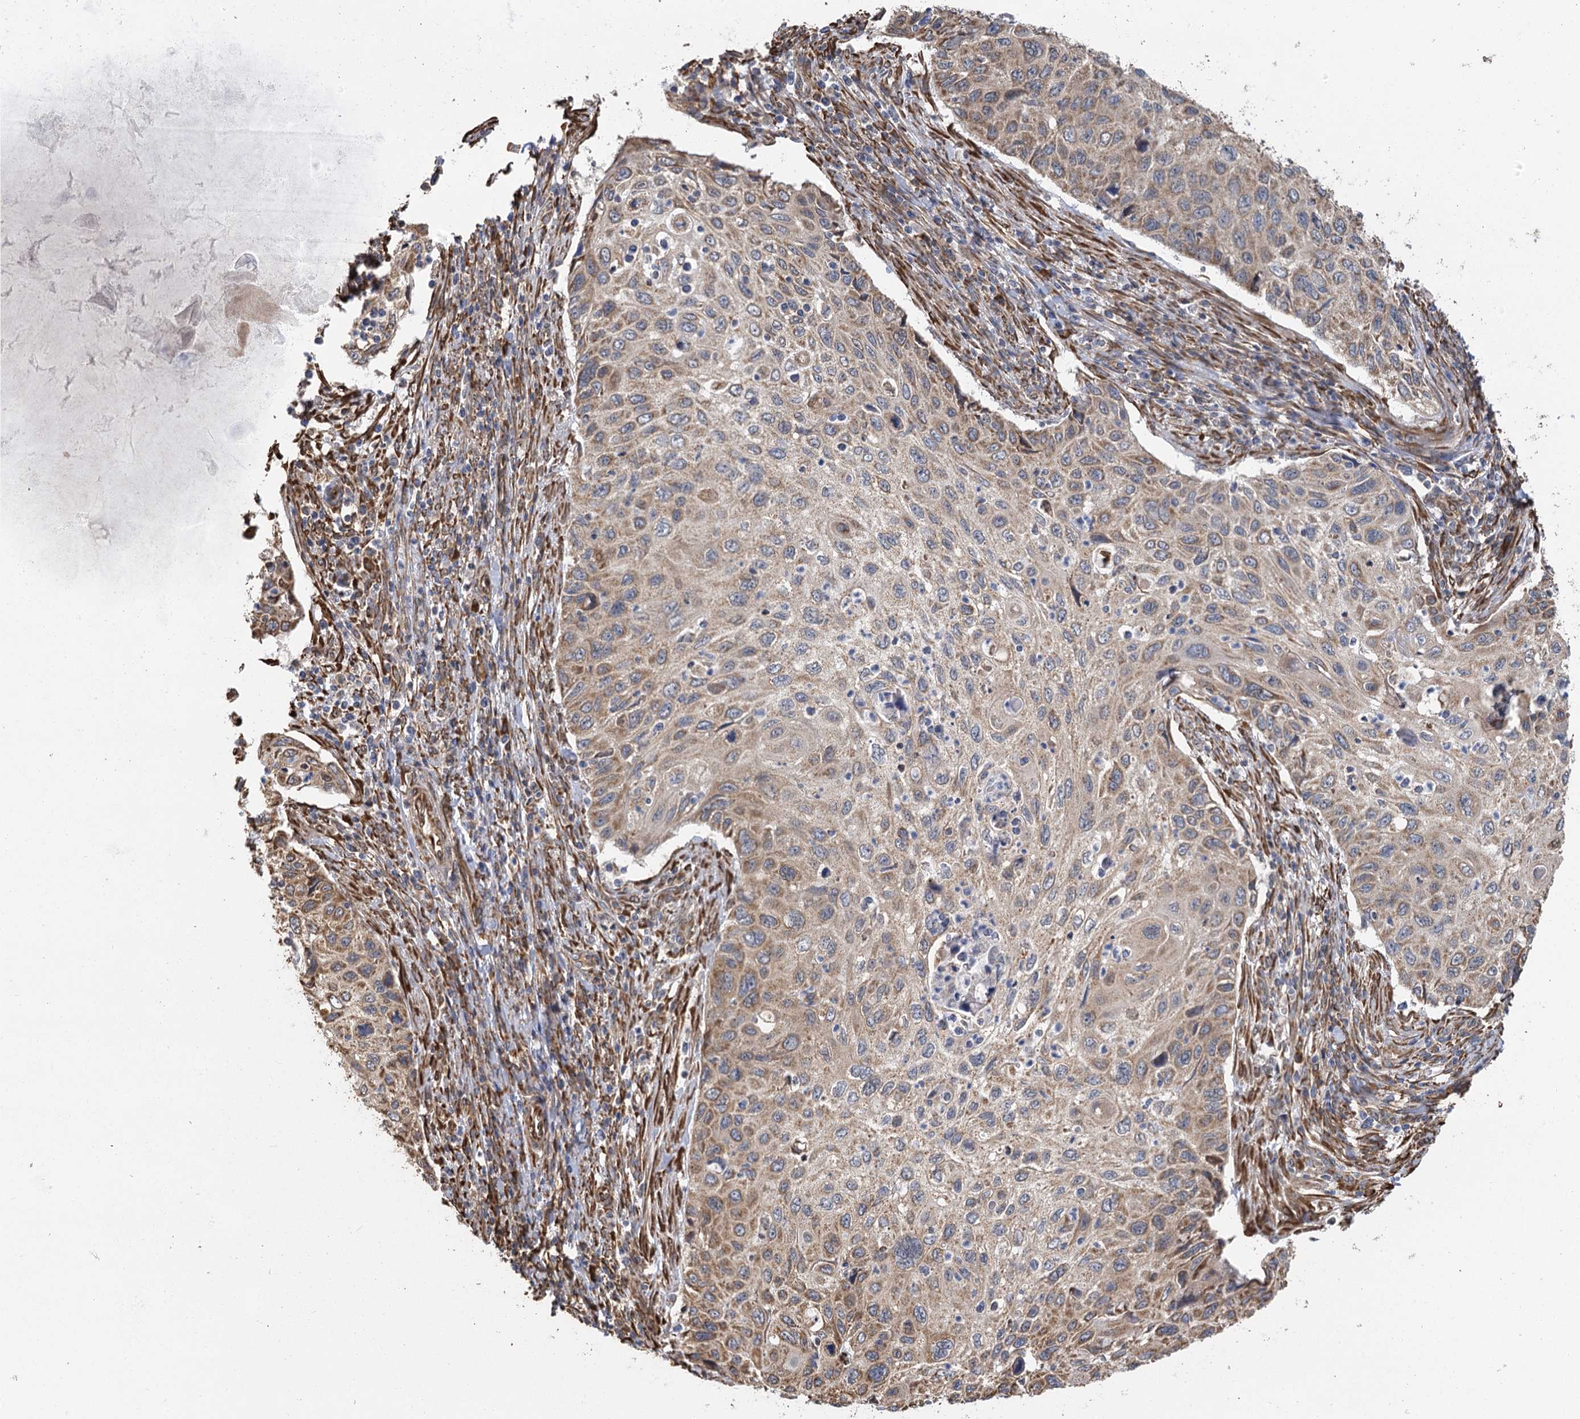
{"staining": {"intensity": "moderate", "quantity": "25%-75%", "location": "cytoplasmic/membranous"}, "tissue": "cervical cancer", "cell_type": "Tumor cells", "image_type": "cancer", "snomed": [{"axis": "morphology", "description": "Squamous cell carcinoma, NOS"}, {"axis": "topography", "description": "Cervix"}], "caption": "A micrograph showing moderate cytoplasmic/membranous positivity in approximately 25%-75% of tumor cells in cervical squamous cell carcinoma, as visualized by brown immunohistochemical staining.", "gene": "IL11RA", "patient": {"sex": "female", "age": 70}}